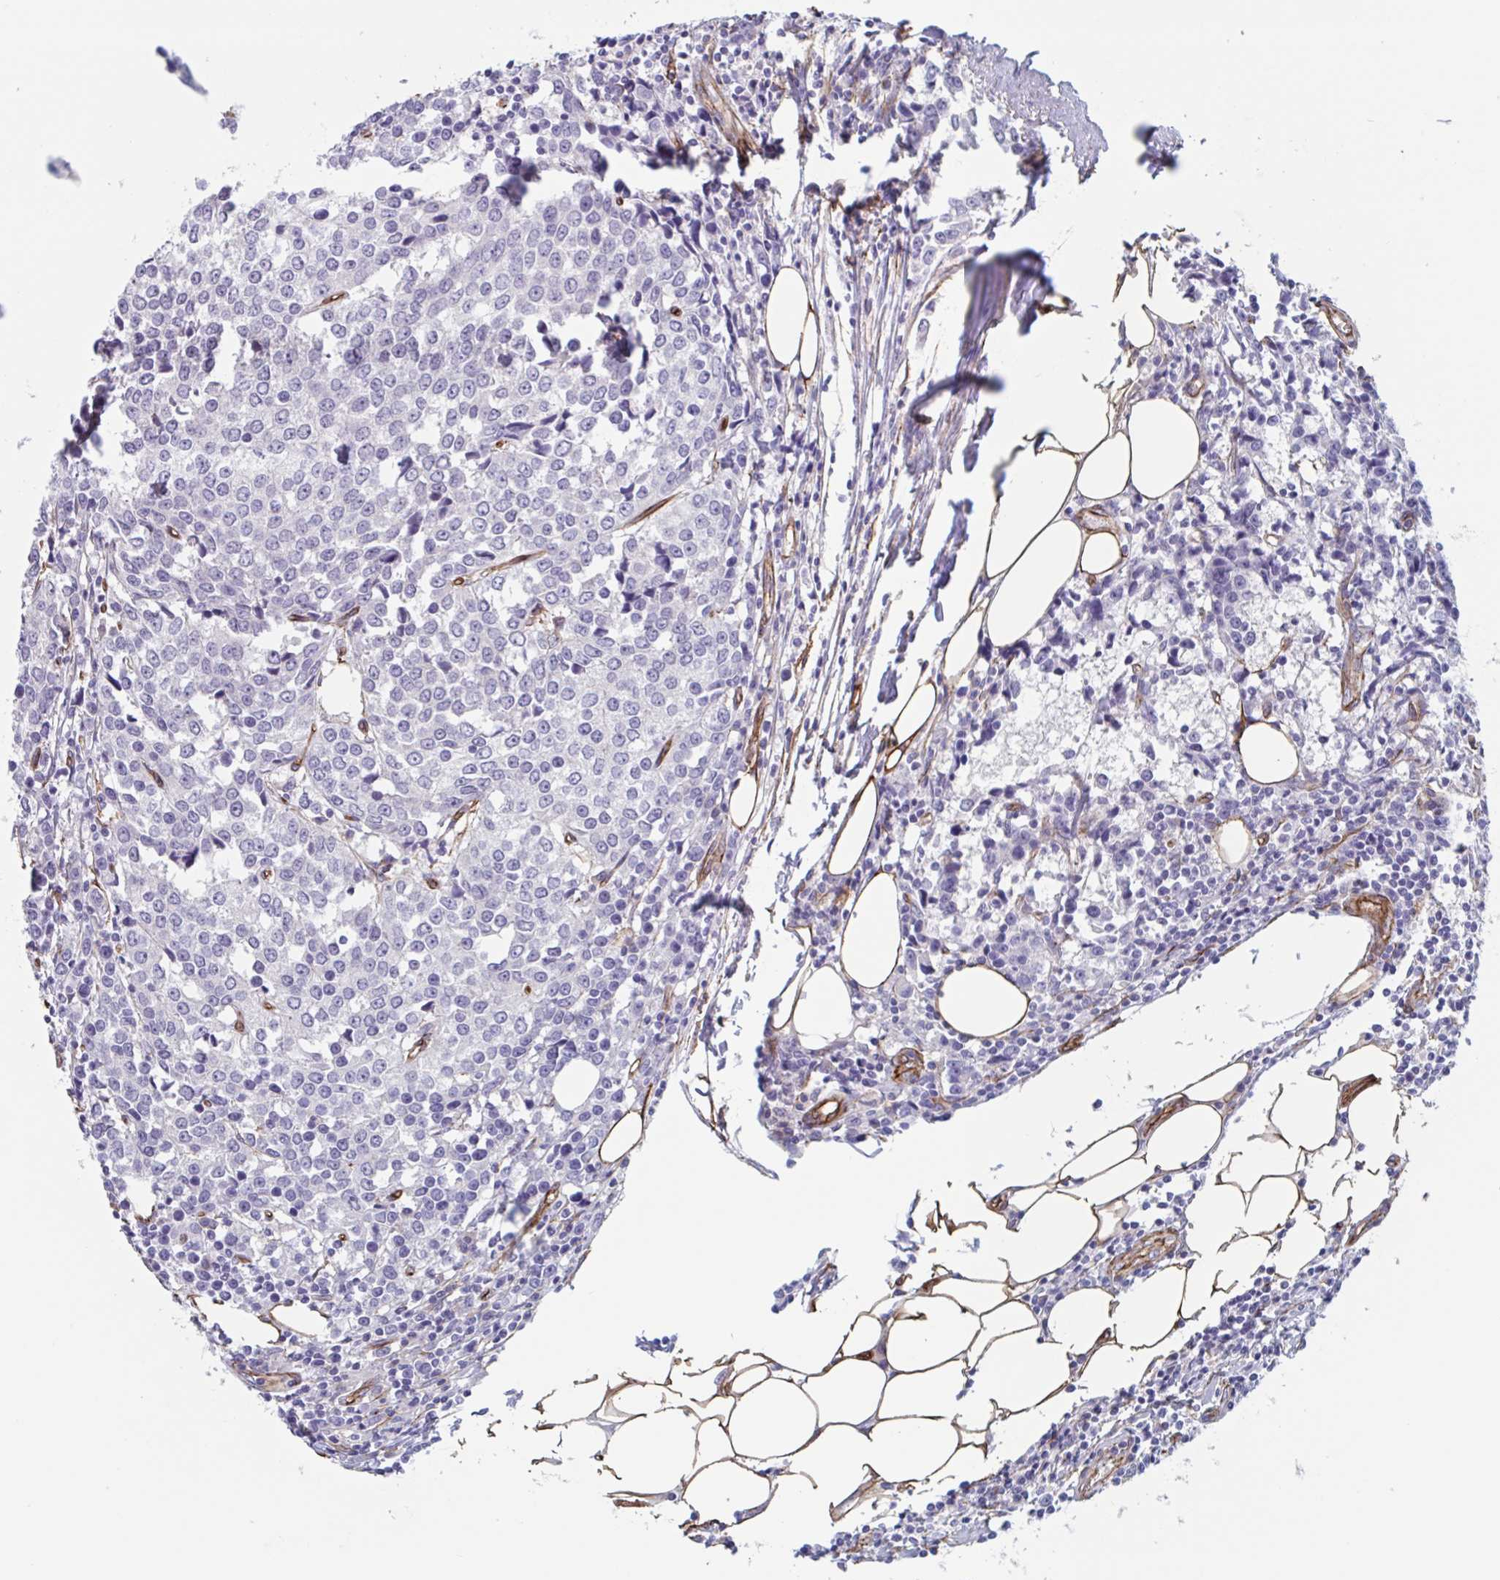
{"staining": {"intensity": "negative", "quantity": "none", "location": "none"}, "tissue": "breast cancer", "cell_type": "Tumor cells", "image_type": "cancer", "snomed": [{"axis": "morphology", "description": "Duct carcinoma"}, {"axis": "topography", "description": "Breast"}], "caption": "This is a image of IHC staining of breast invasive ductal carcinoma, which shows no expression in tumor cells.", "gene": "CITED4", "patient": {"sex": "female", "age": 80}}